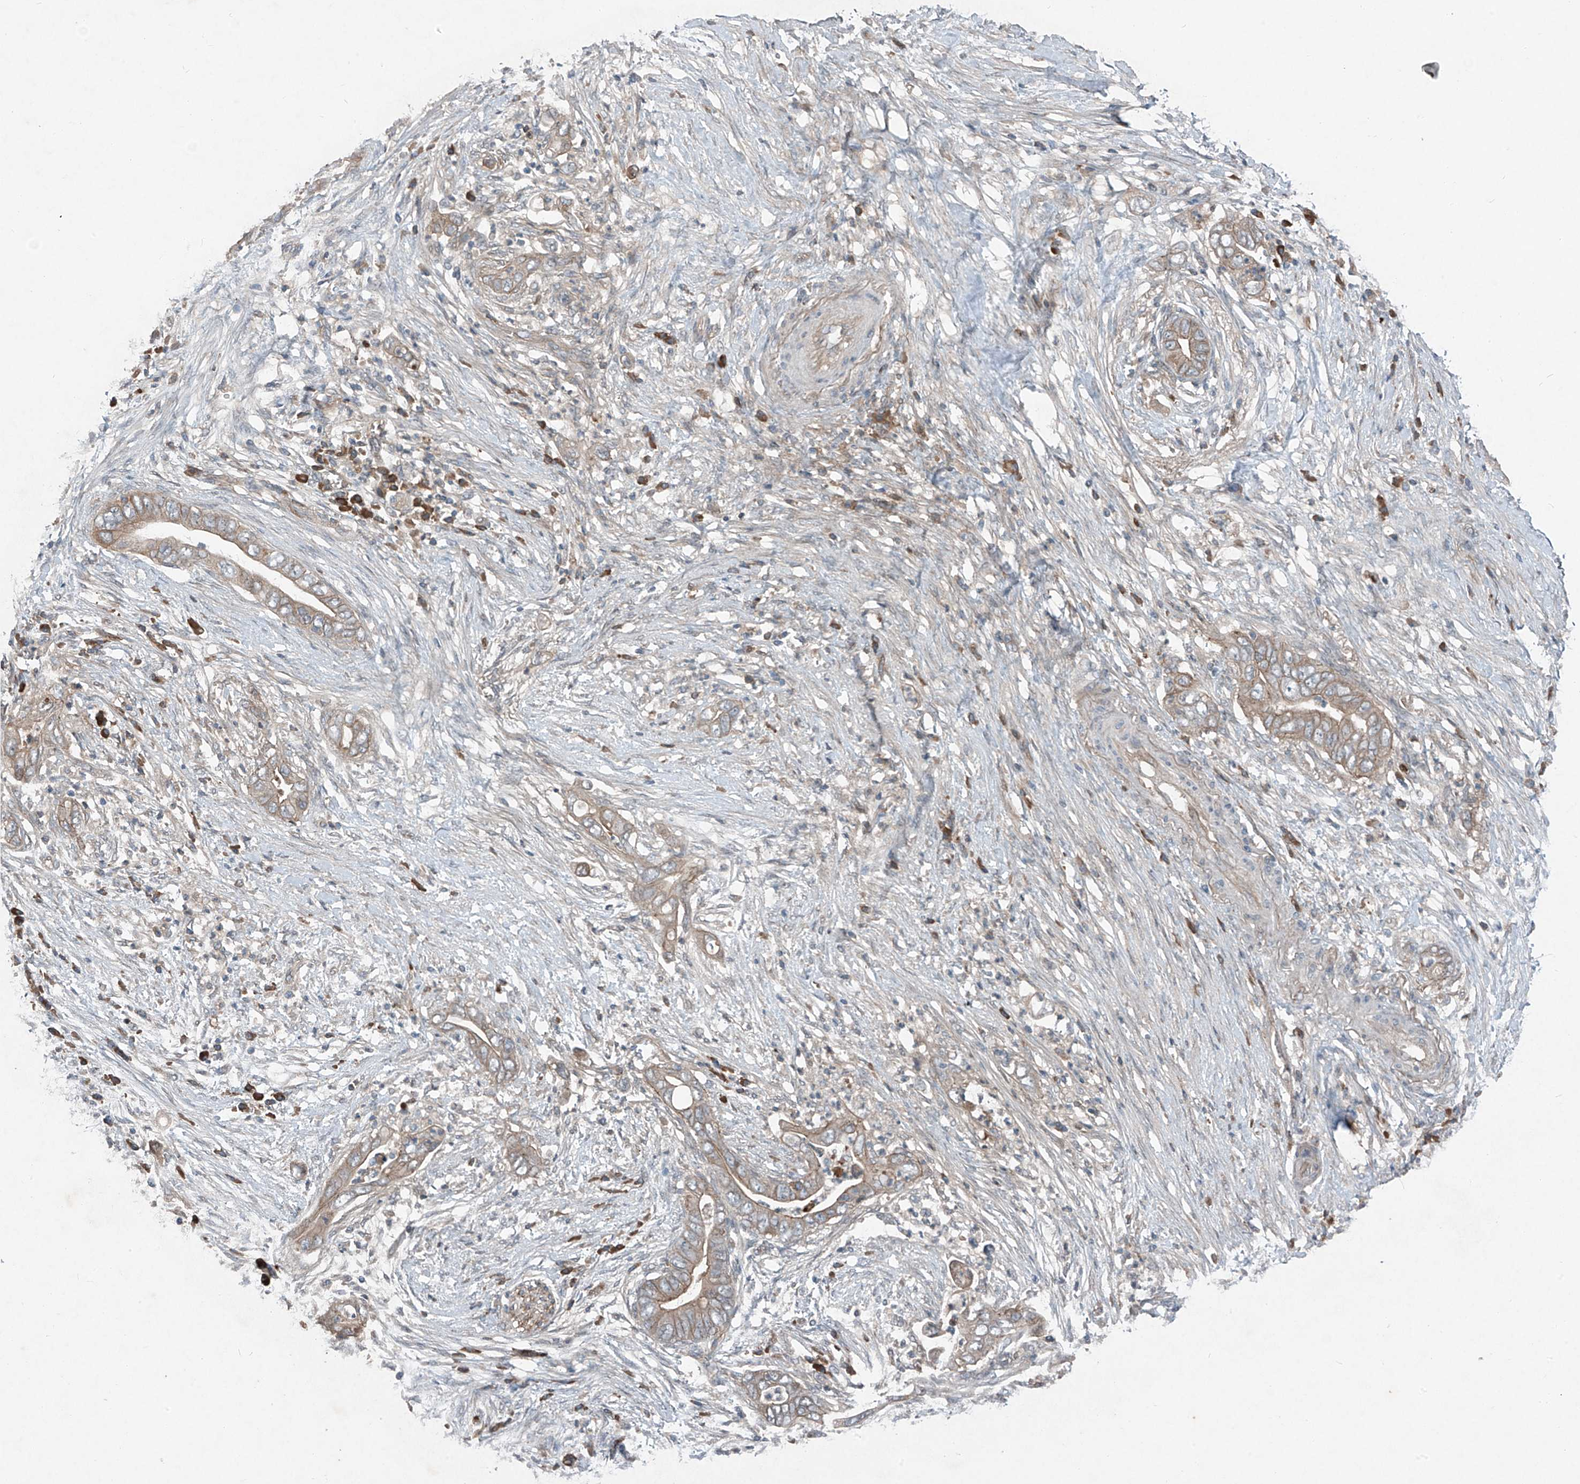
{"staining": {"intensity": "weak", "quantity": ">75%", "location": "cytoplasmic/membranous"}, "tissue": "pancreatic cancer", "cell_type": "Tumor cells", "image_type": "cancer", "snomed": [{"axis": "morphology", "description": "Adenocarcinoma, NOS"}, {"axis": "topography", "description": "Pancreas"}], "caption": "Pancreatic cancer stained with a protein marker demonstrates weak staining in tumor cells.", "gene": "FOXRED2", "patient": {"sex": "male", "age": 75}}